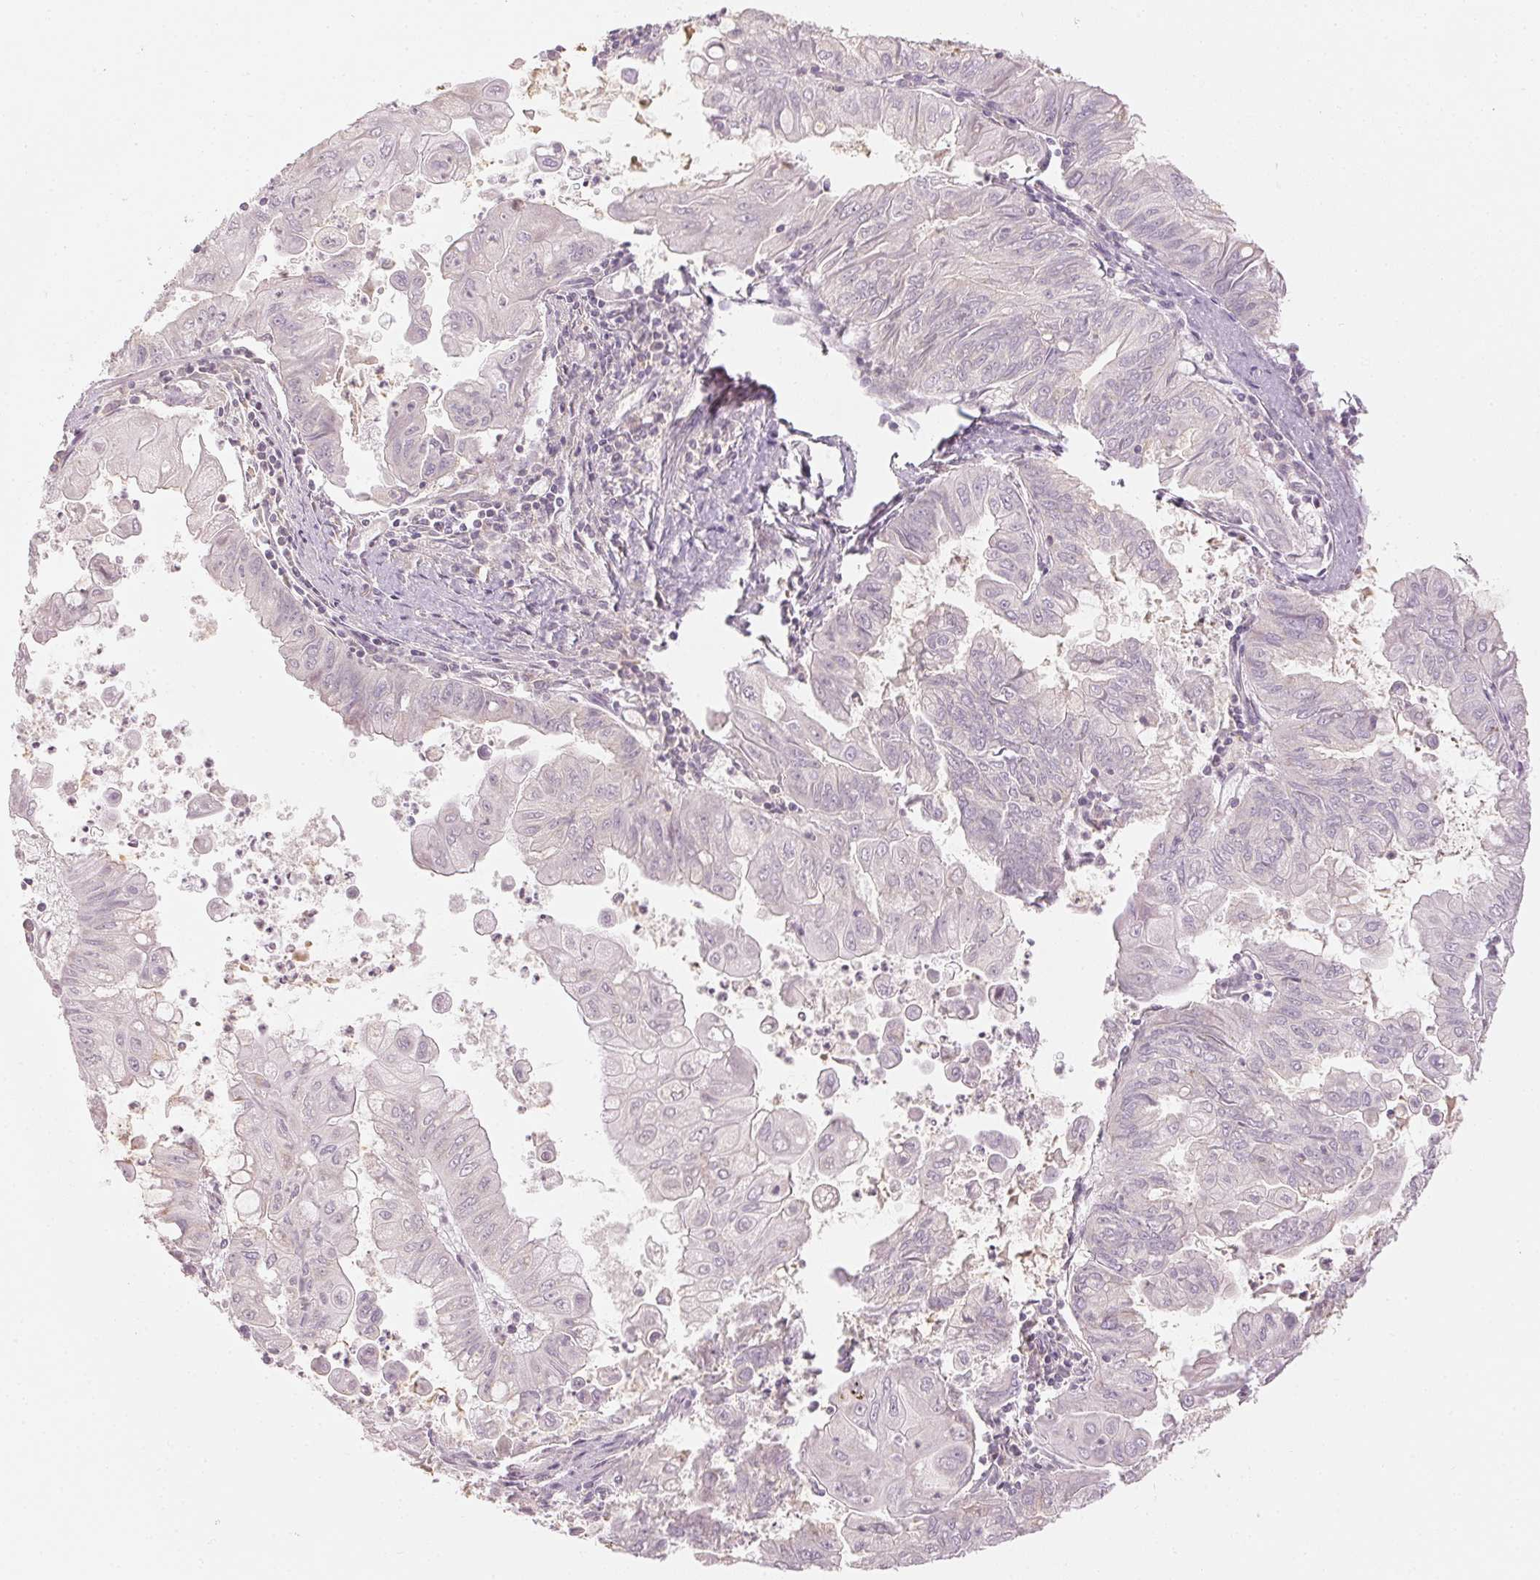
{"staining": {"intensity": "negative", "quantity": "none", "location": "none"}, "tissue": "stomach cancer", "cell_type": "Tumor cells", "image_type": "cancer", "snomed": [{"axis": "morphology", "description": "Adenocarcinoma, NOS"}, {"axis": "topography", "description": "Stomach, upper"}], "caption": "Immunohistochemistry micrograph of neoplastic tissue: human stomach cancer stained with DAB (3,3'-diaminobenzidine) demonstrates no significant protein staining in tumor cells. (DAB (3,3'-diaminobenzidine) immunohistochemistry with hematoxylin counter stain).", "gene": "KPRP", "patient": {"sex": "male", "age": 80}}